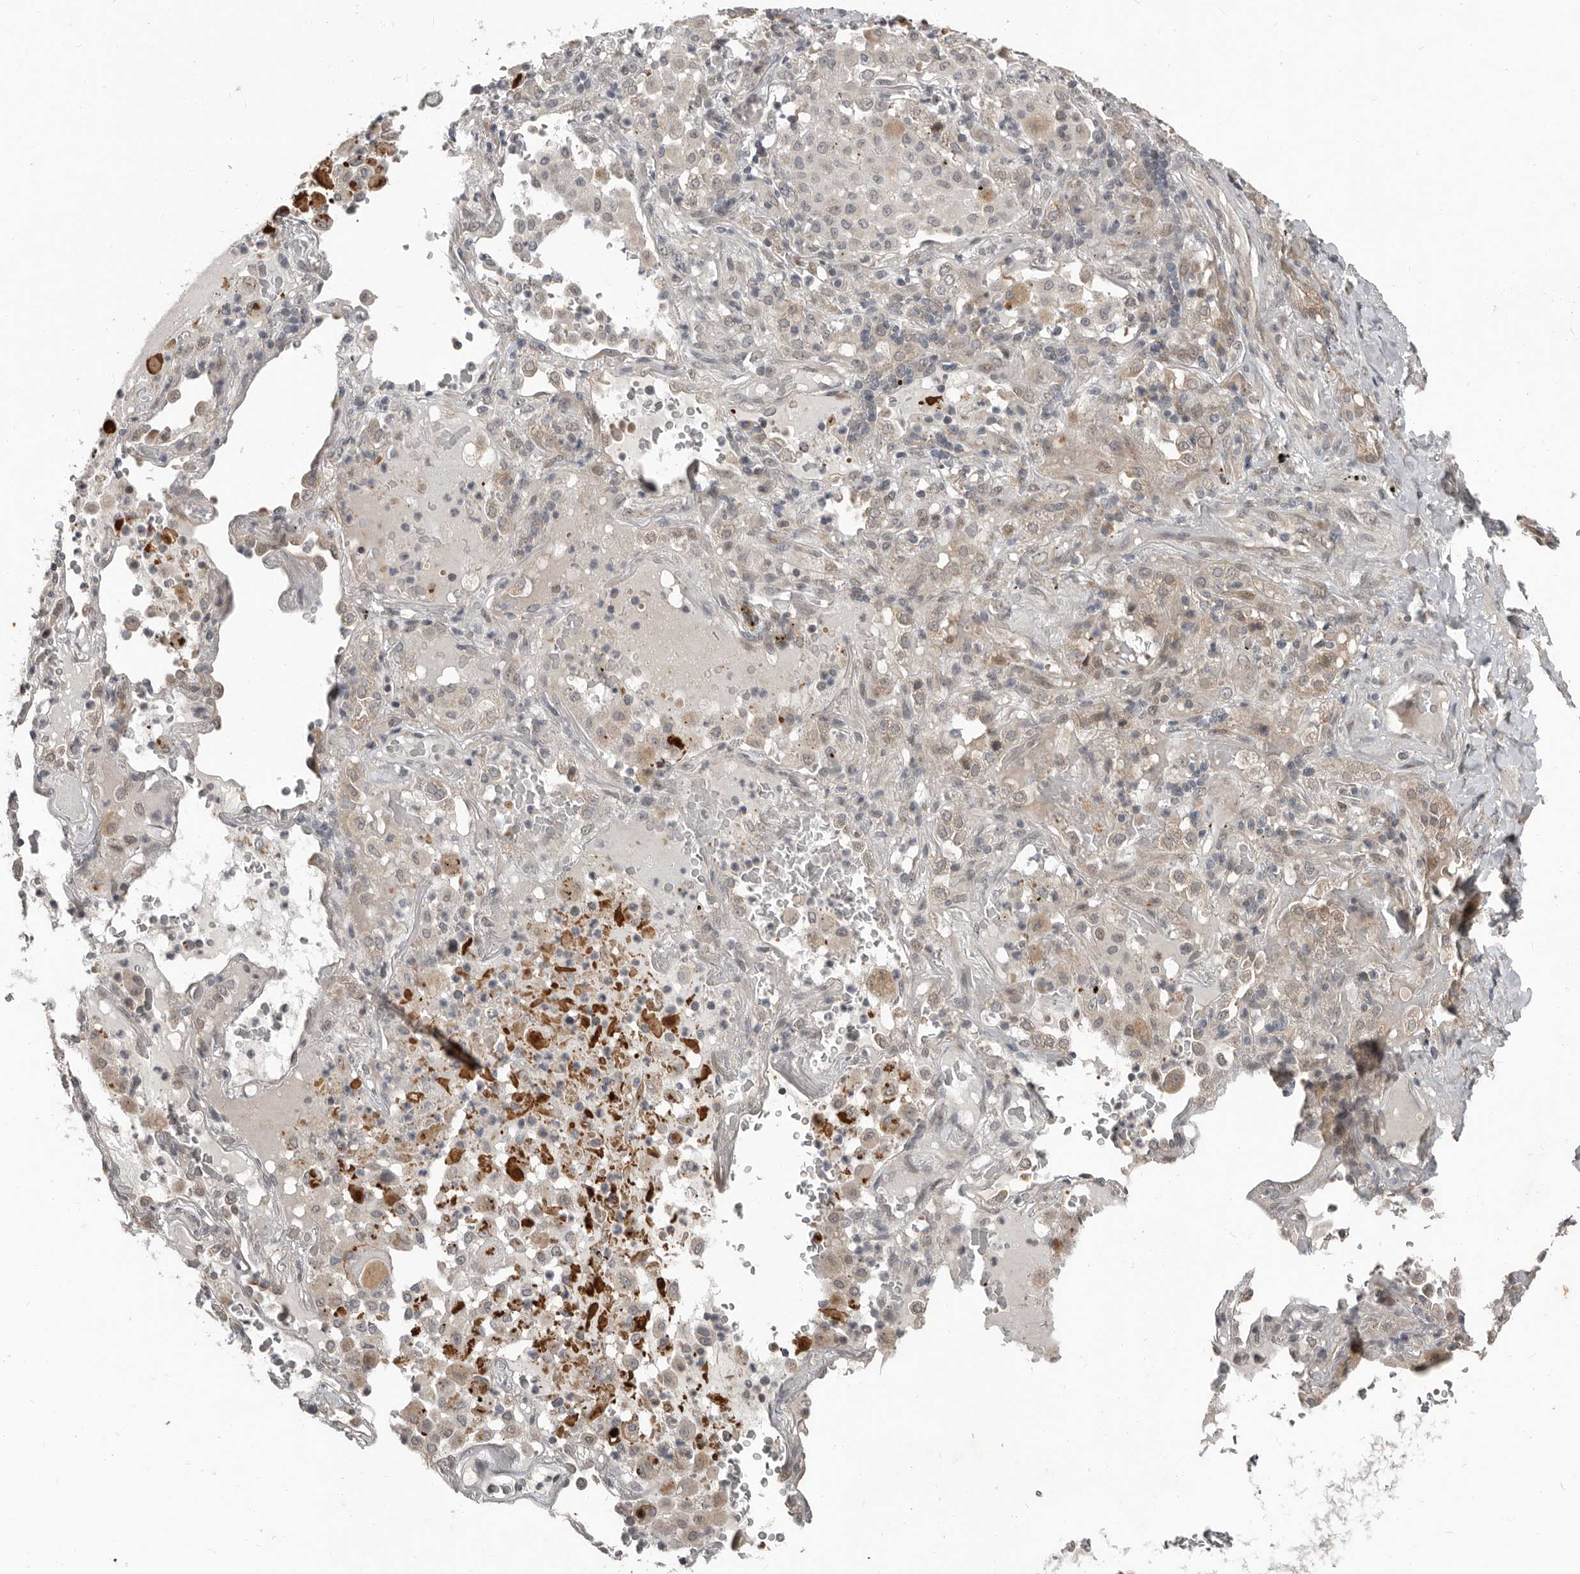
{"staining": {"intensity": "negative", "quantity": "none", "location": "none"}, "tissue": "lung cancer", "cell_type": "Tumor cells", "image_type": "cancer", "snomed": [{"axis": "morphology", "description": "Squamous cell carcinoma, NOS"}, {"axis": "topography", "description": "Lung"}], "caption": "The histopathology image exhibits no staining of tumor cells in lung cancer.", "gene": "APOL6", "patient": {"sex": "male", "age": 57}}